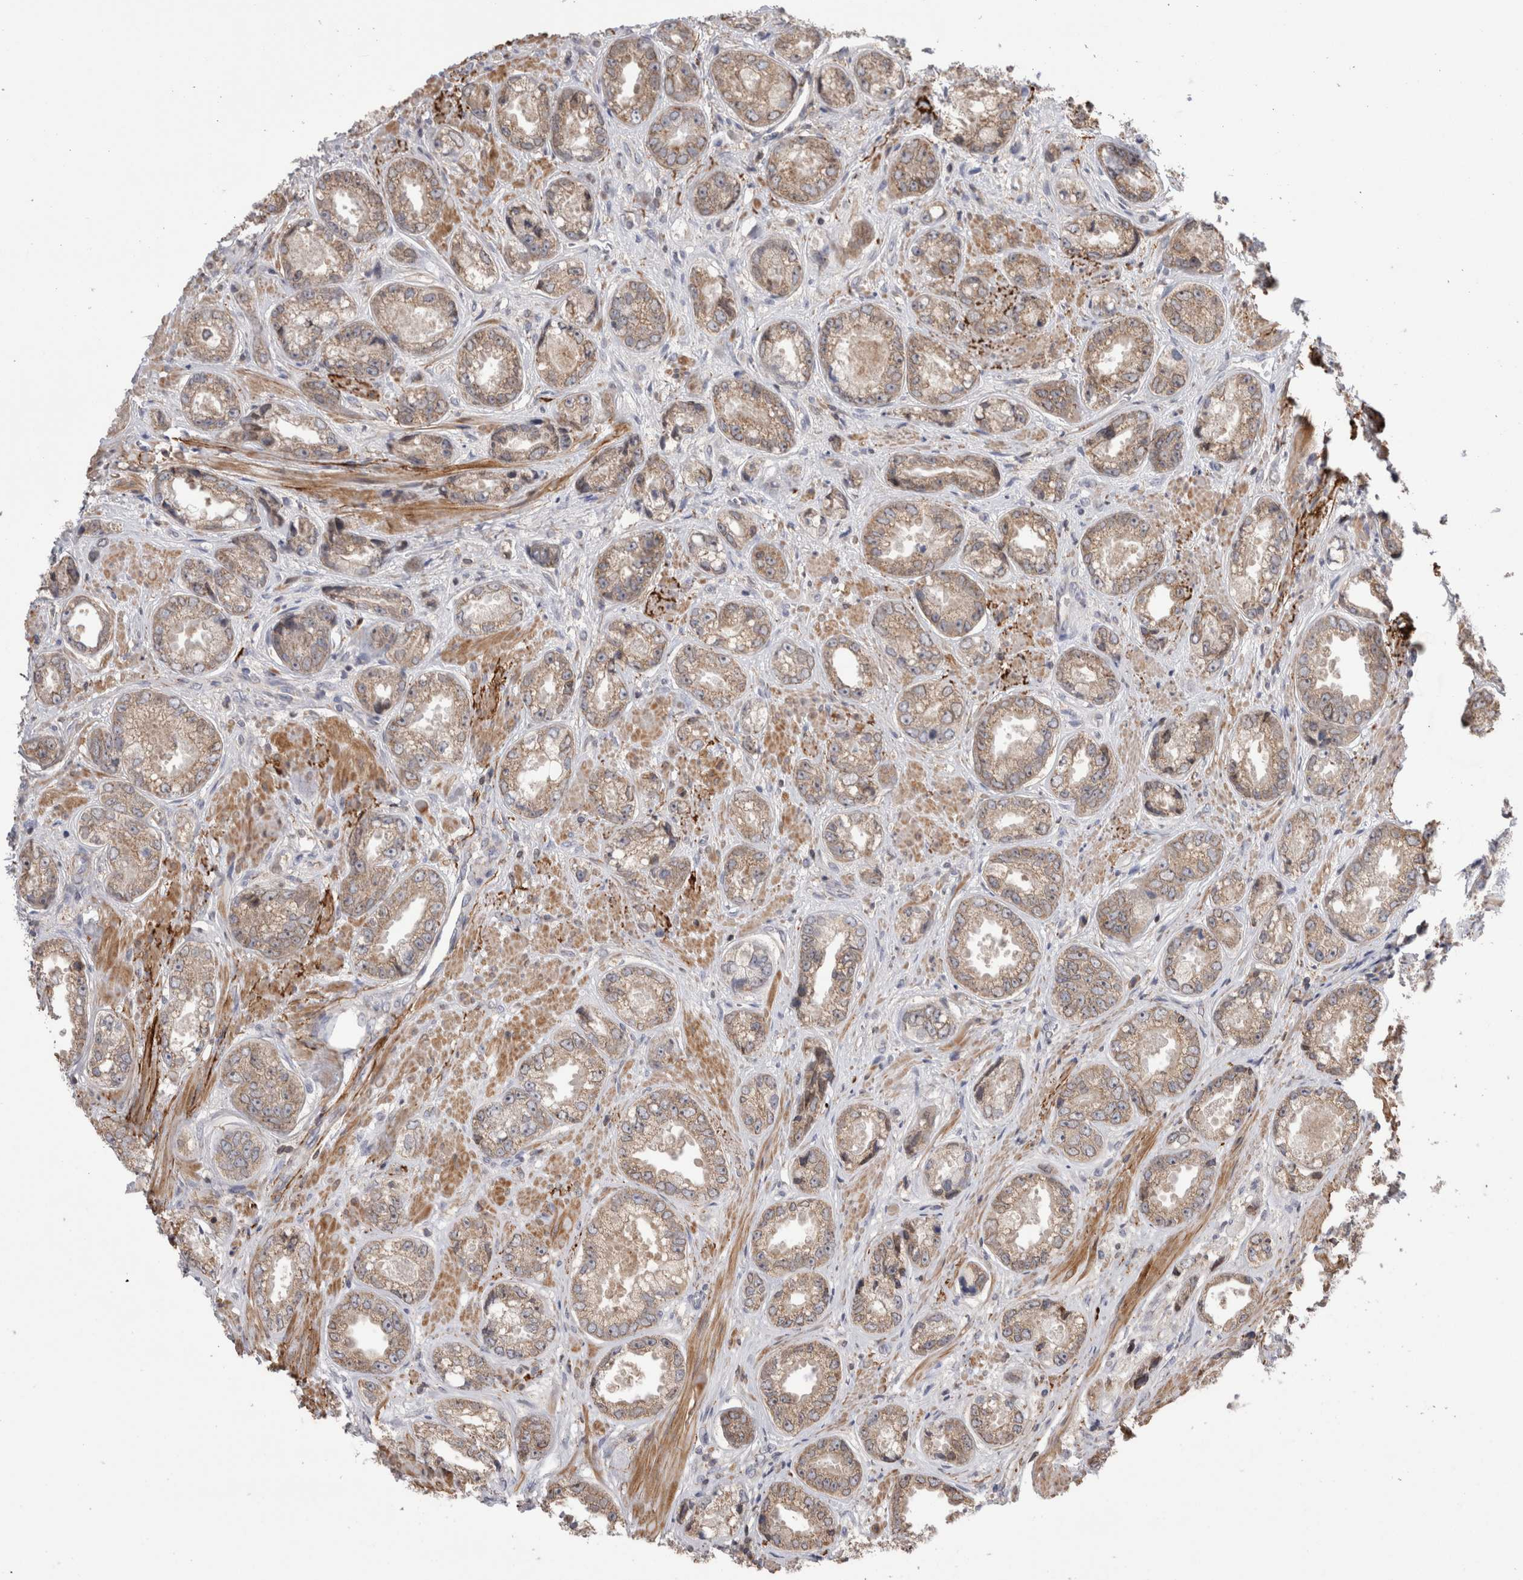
{"staining": {"intensity": "weak", "quantity": "25%-75%", "location": "cytoplasmic/membranous"}, "tissue": "prostate cancer", "cell_type": "Tumor cells", "image_type": "cancer", "snomed": [{"axis": "morphology", "description": "Adenocarcinoma, High grade"}, {"axis": "topography", "description": "Prostate"}], "caption": "Prostate adenocarcinoma (high-grade) tissue reveals weak cytoplasmic/membranous positivity in about 25%-75% of tumor cells", "gene": "DARS2", "patient": {"sex": "male", "age": 61}}